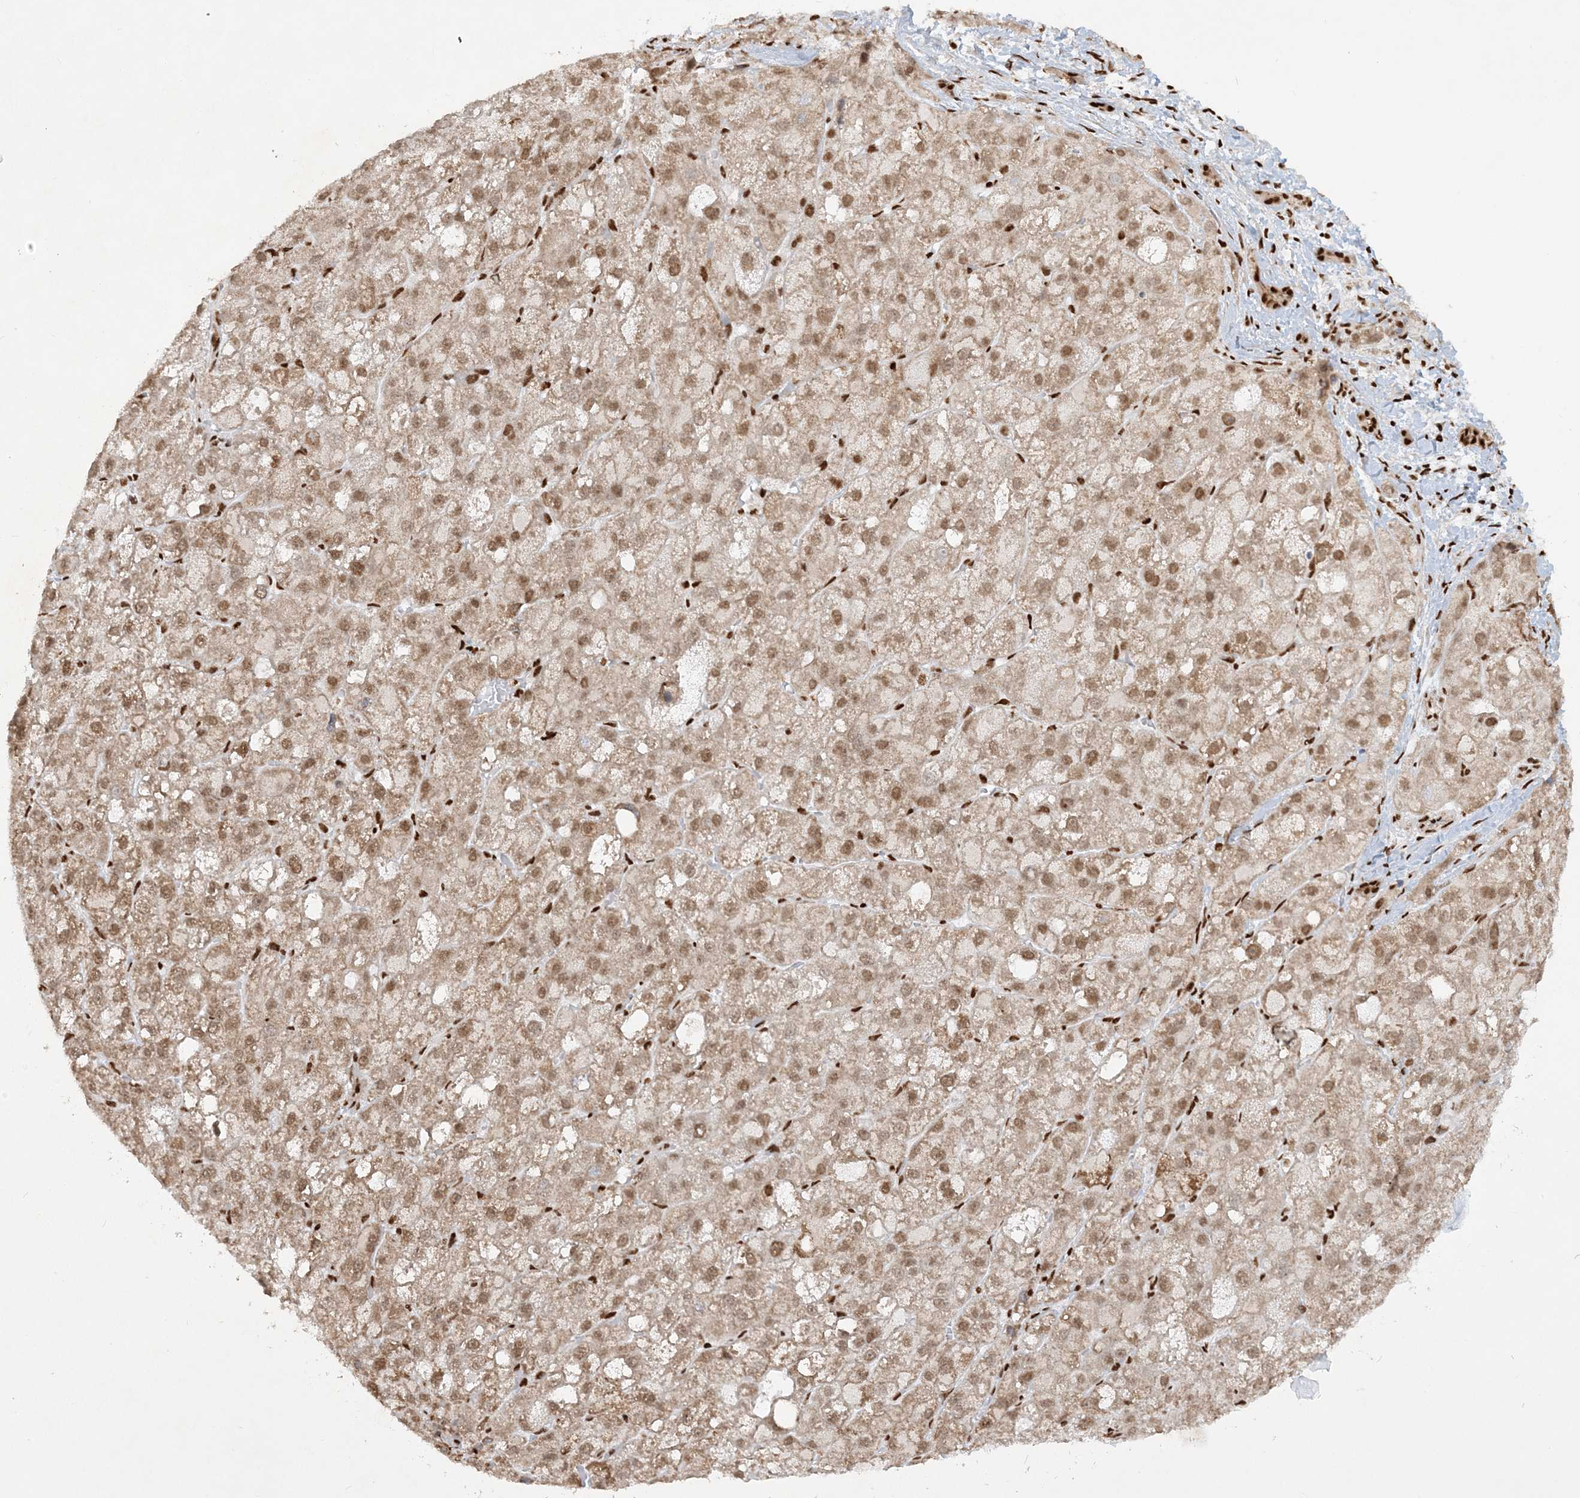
{"staining": {"intensity": "moderate", "quantity": ">75%", "location": "nuclear"}, "tissue": "liver cancer", "cell_type": "Tumor cells", "image_type": "cancer", "snomed": [{"axis": "morphology", "description": "Carcinoma, Hepatocellular, NOS"}, {"axis": "topography", "description": "Liver"}], "caption": "Moderate nuclear positivity for a protein is present in approximately >75% of tumor cells of liver cancer using immunohistochemistry.", "gene": "DELE1", "patient": {"sex": "male", "age": 57}}